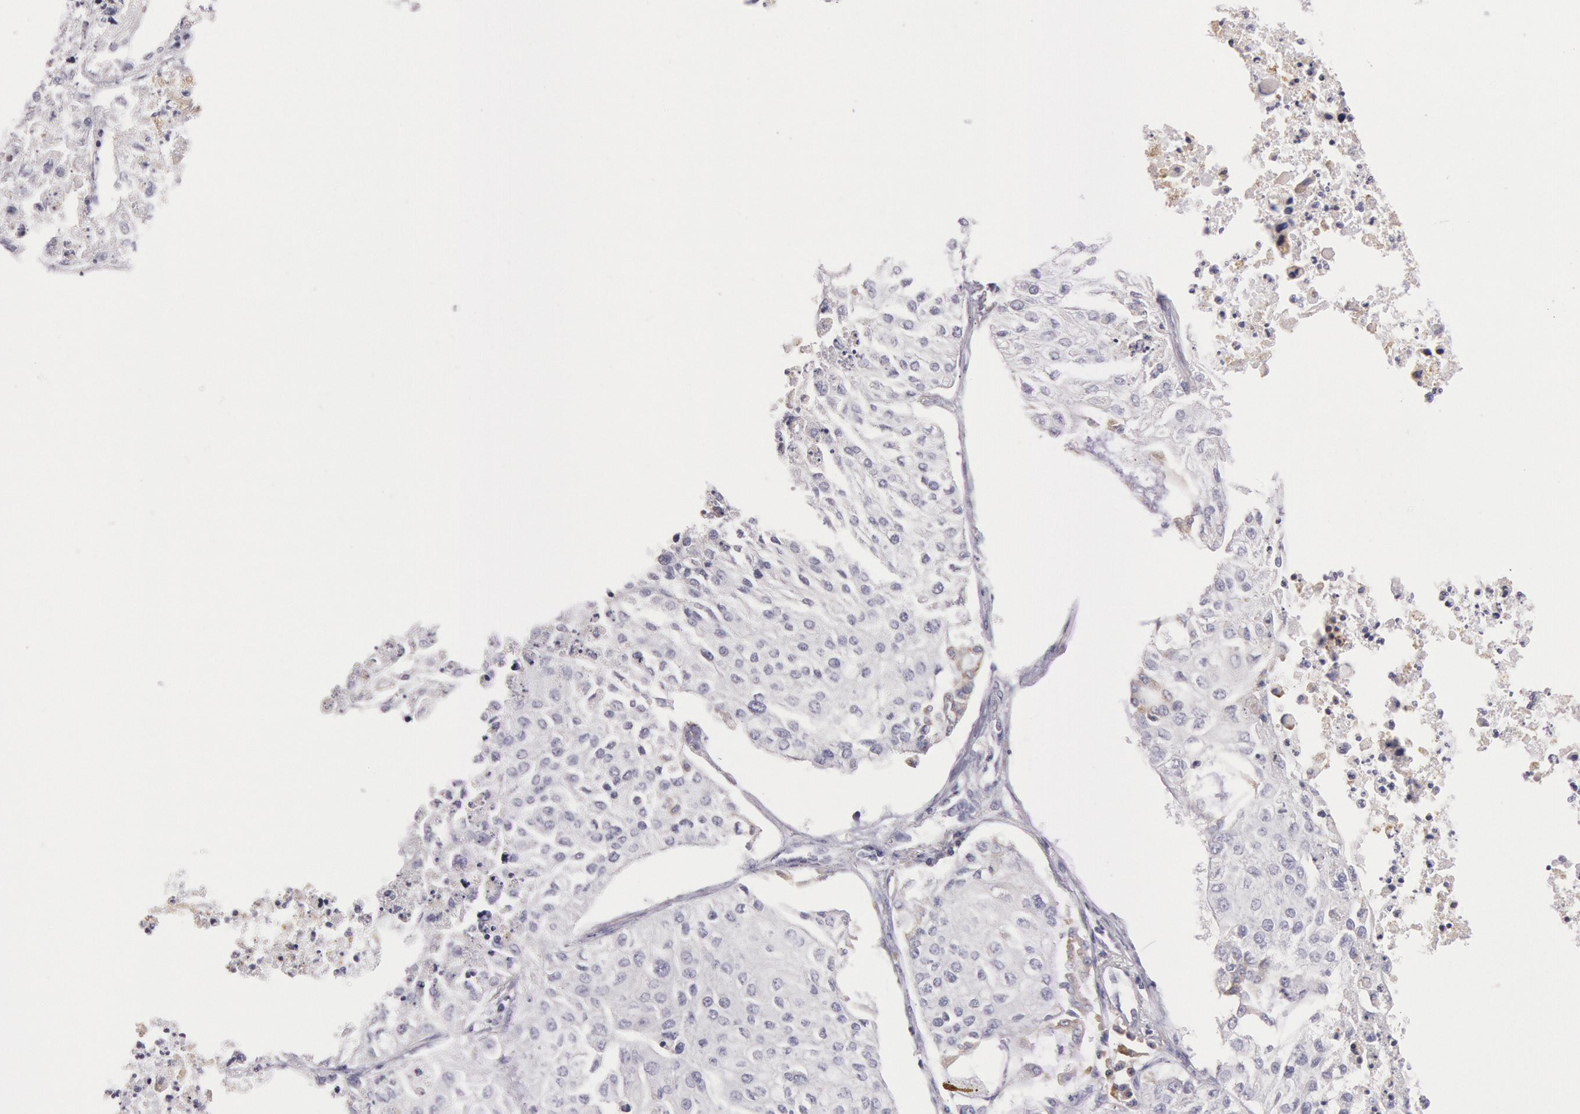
{"staining": {"intensity": "negative", "quantity": "none", "location": "none"}, "tissue": "lung cancer", "cell_type": "Tumor cells", "image_type": "cancer", "snomed": [{"axis": "morphology", "description": "Squamous cell carcinoma, NOS"}, {"axis": "topography", "description": "Lung"}], "caption": "The IHC micrograph has no significant staining in tumor cells of lung cancer (squamous cell carcinoma) tissue.", "gene": "CIDEB", "patient": {"sex": "male", "age": 75}}